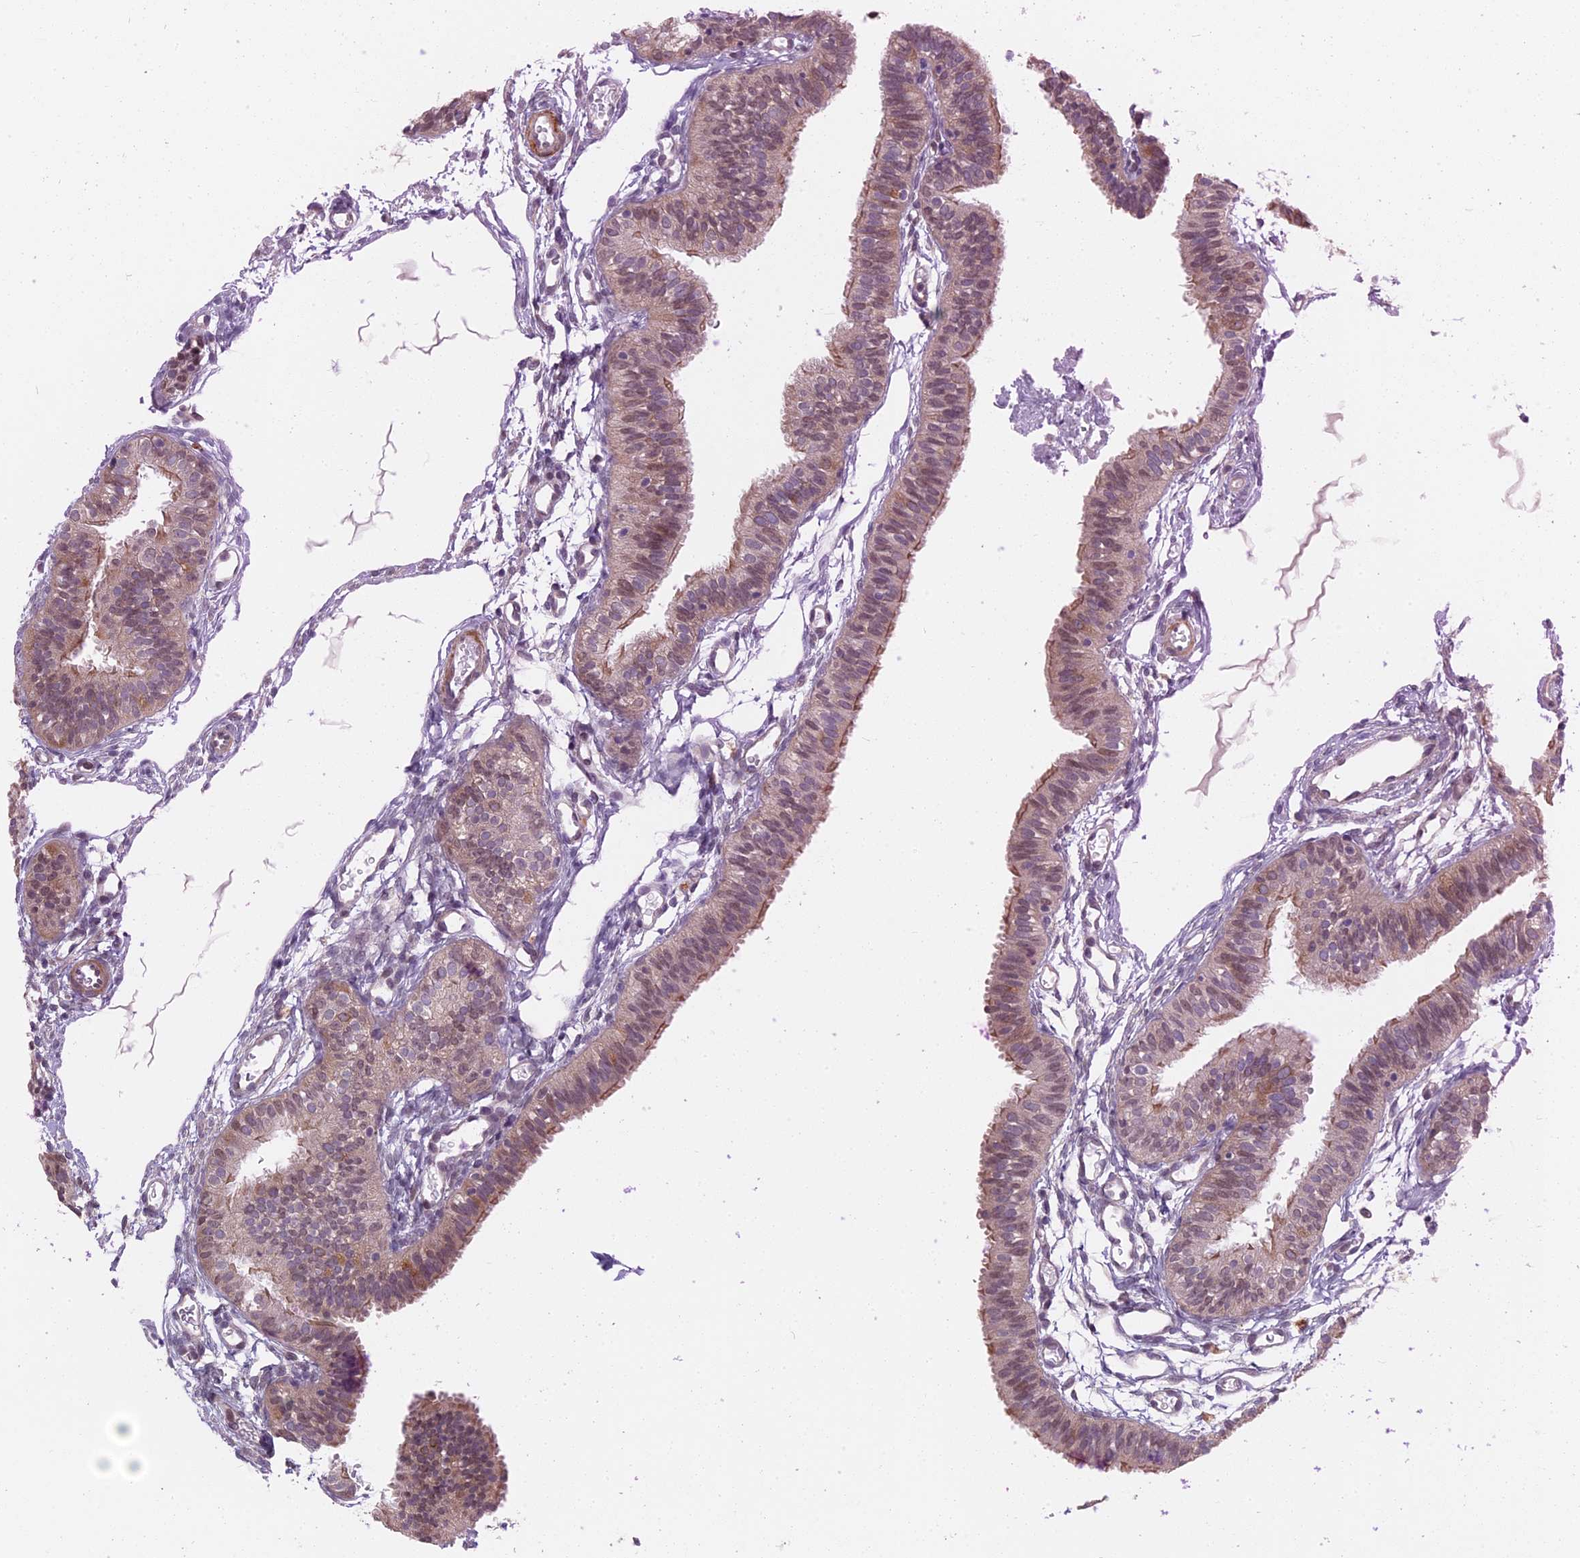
{"staining": {"intensity": "weak", "quantity": "<25%", "location": "cytoplasmic/membranous"}, "tissue": "fallopian tube", "cell_type": "Glandular cells", "image_type": "normal", "snomed": [{"axis": "morphology", "description": "Normal tissue, NOS"}, {"axis": "topography", "description": "Fallopian tube"}], "caption": "Glandular cells show no significant protein positivity in normal fallopian tube. (Brightfield microscopy of DAB (3,3'-diaminobenzidine) immunohistochemistry at high magnification).", "gene": "MTRF1", "patient": {"sex": "female", "age": 35}}